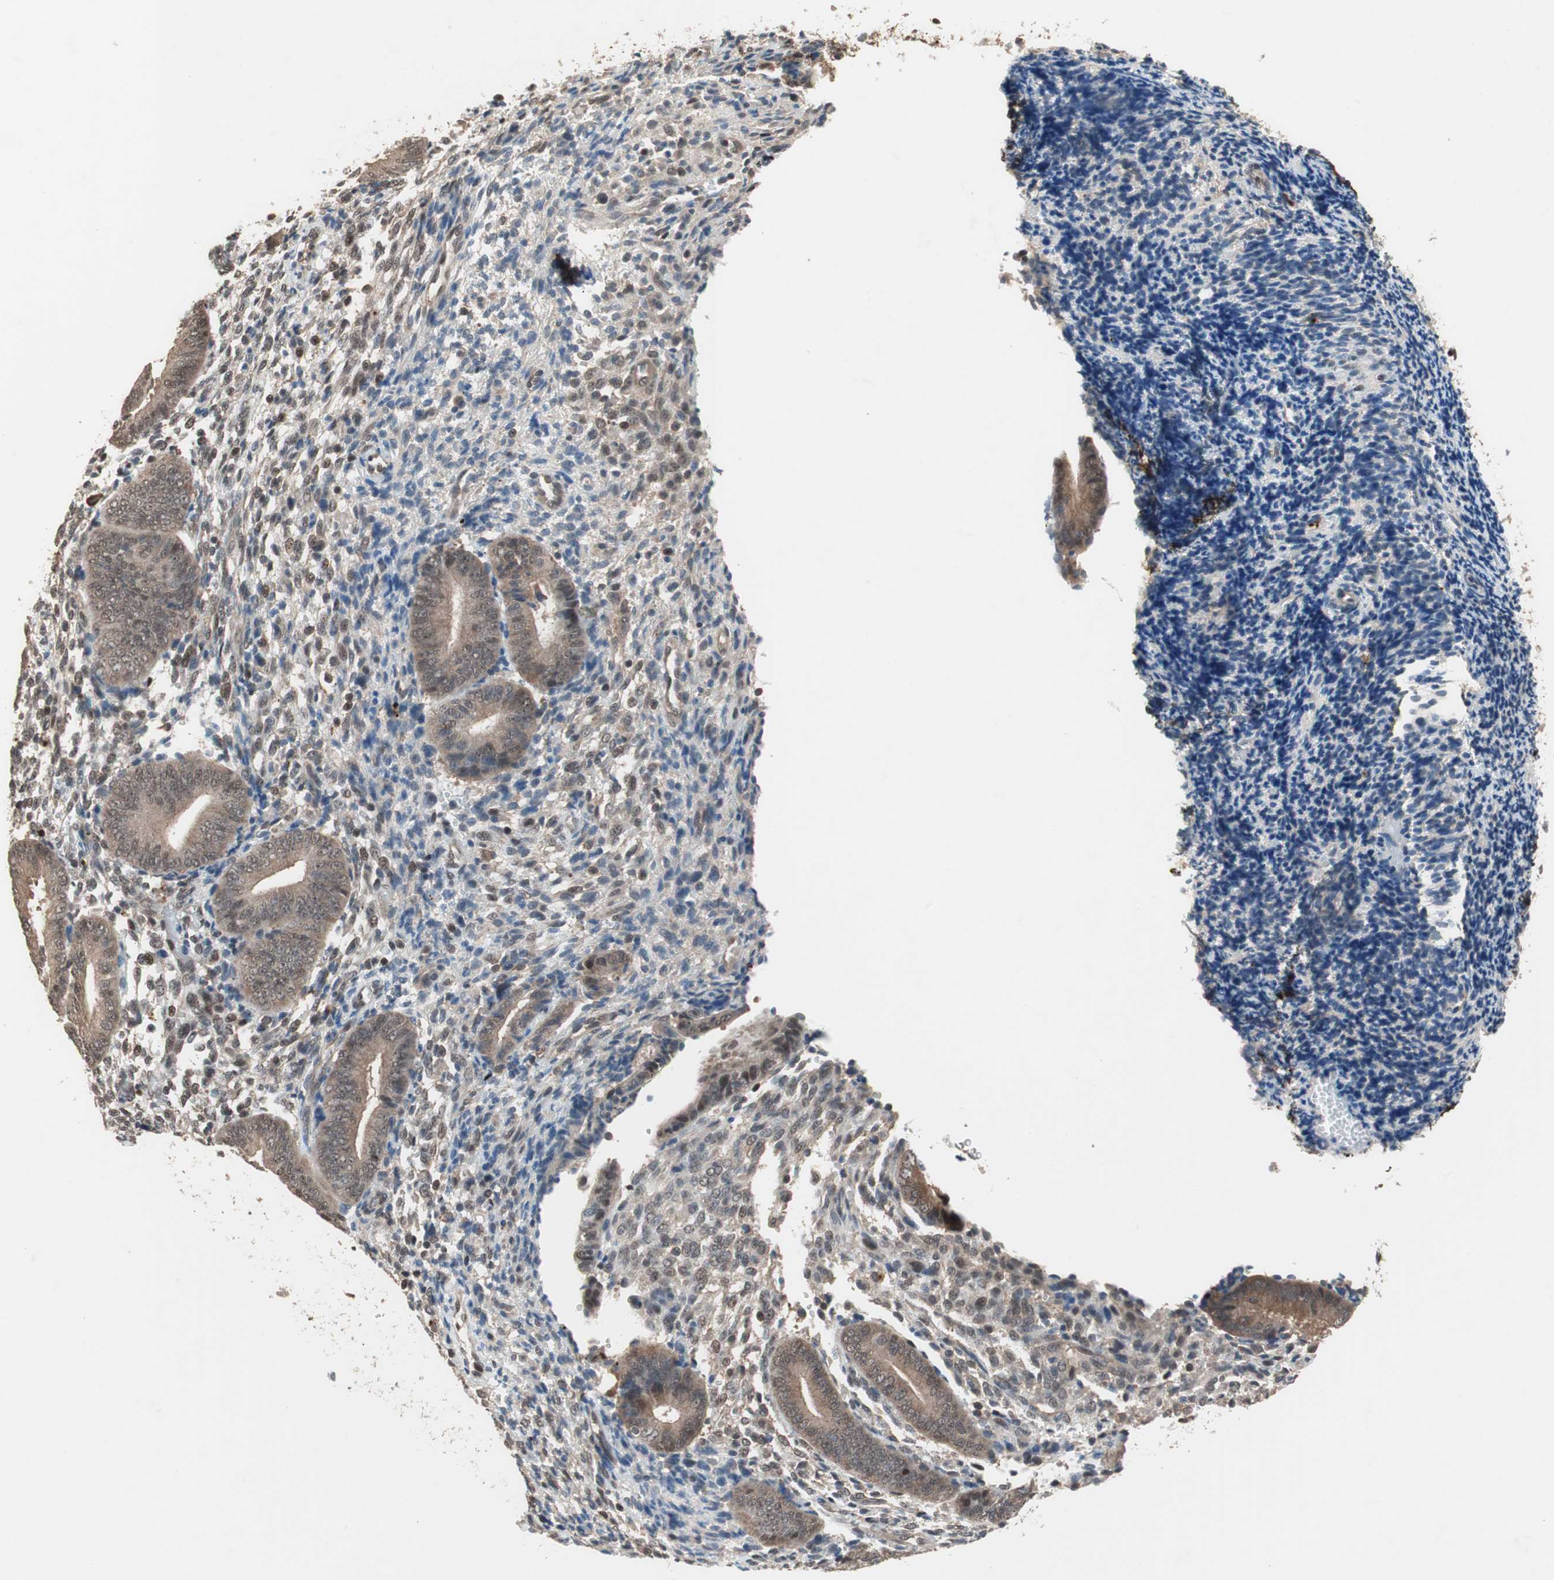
{"staining": {"intensity": "moderate", "quantity": ">75%", "location": "cytoplasmic/membranous,nuclear"}, "tissue": "endometrium", "cell_type": "Cells in endometrial stroma", "image_type": "normal", "snomed": [{"axis": "morphology", "description": "Normal tissue, NOS"}, {"axis": "topography", "description": "Uterus"}, {"axis": "topography", "description": "Endometrium"}], "caption": "An immunohistochemistry (IHC) histopathology image of unremarkable tissue is shown. Protein staining in brown highlights moderate cytoplasmic/membranous,nuclear positivity in endometrium within cells in endometrial stroma. The protein of interest is stained brown, and the nuclei are stained in blue (DAB IHC with brightfield microscopy, high magnification).", "gene": "GART", "patient": {"sex": "female", "age": 33}}